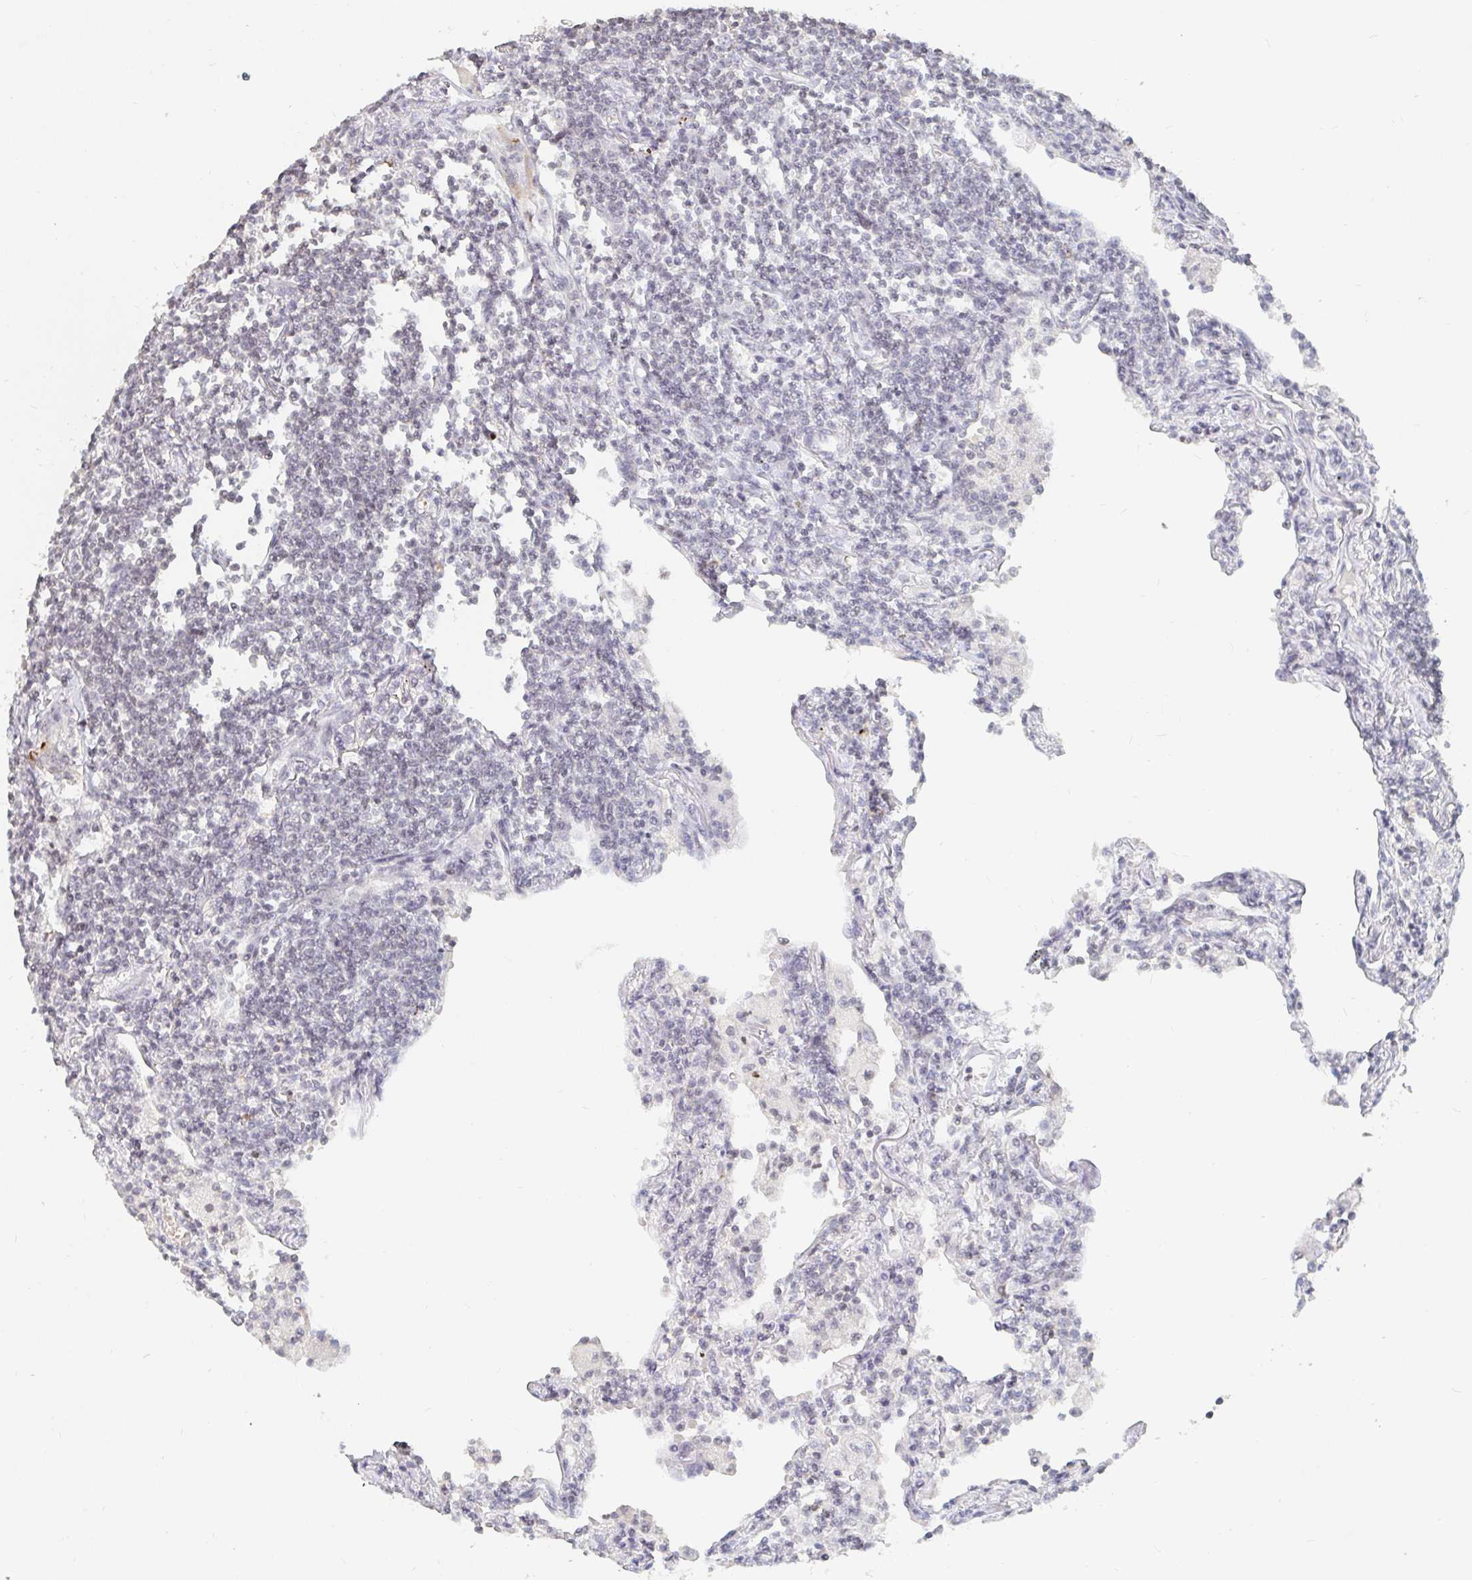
{"staining": {"intensity": "negative", "quantity": "none", "location": "none"}, "tissue": "lymphoma", "cell_type": "Tumor cells", "image_type": "cancer", "snomed": [{"axis": "morphology", "description": "Malignant lymphoma, non-Hodgkin's type, Low grade"}, {"axis": "topography", "description": "Lung"}], "caption": "High magnification brightfield microscopy of malignant lymphoma, non-Hodgkin's type (low-grade) stained with DAB (3,3'-diaminobenzidine) (brown) and counterstained with hematoxylin (blue): tumor cells show no significant positivity.", "gene": "NME9", "patient": {"sex": "female", "age": 71}}